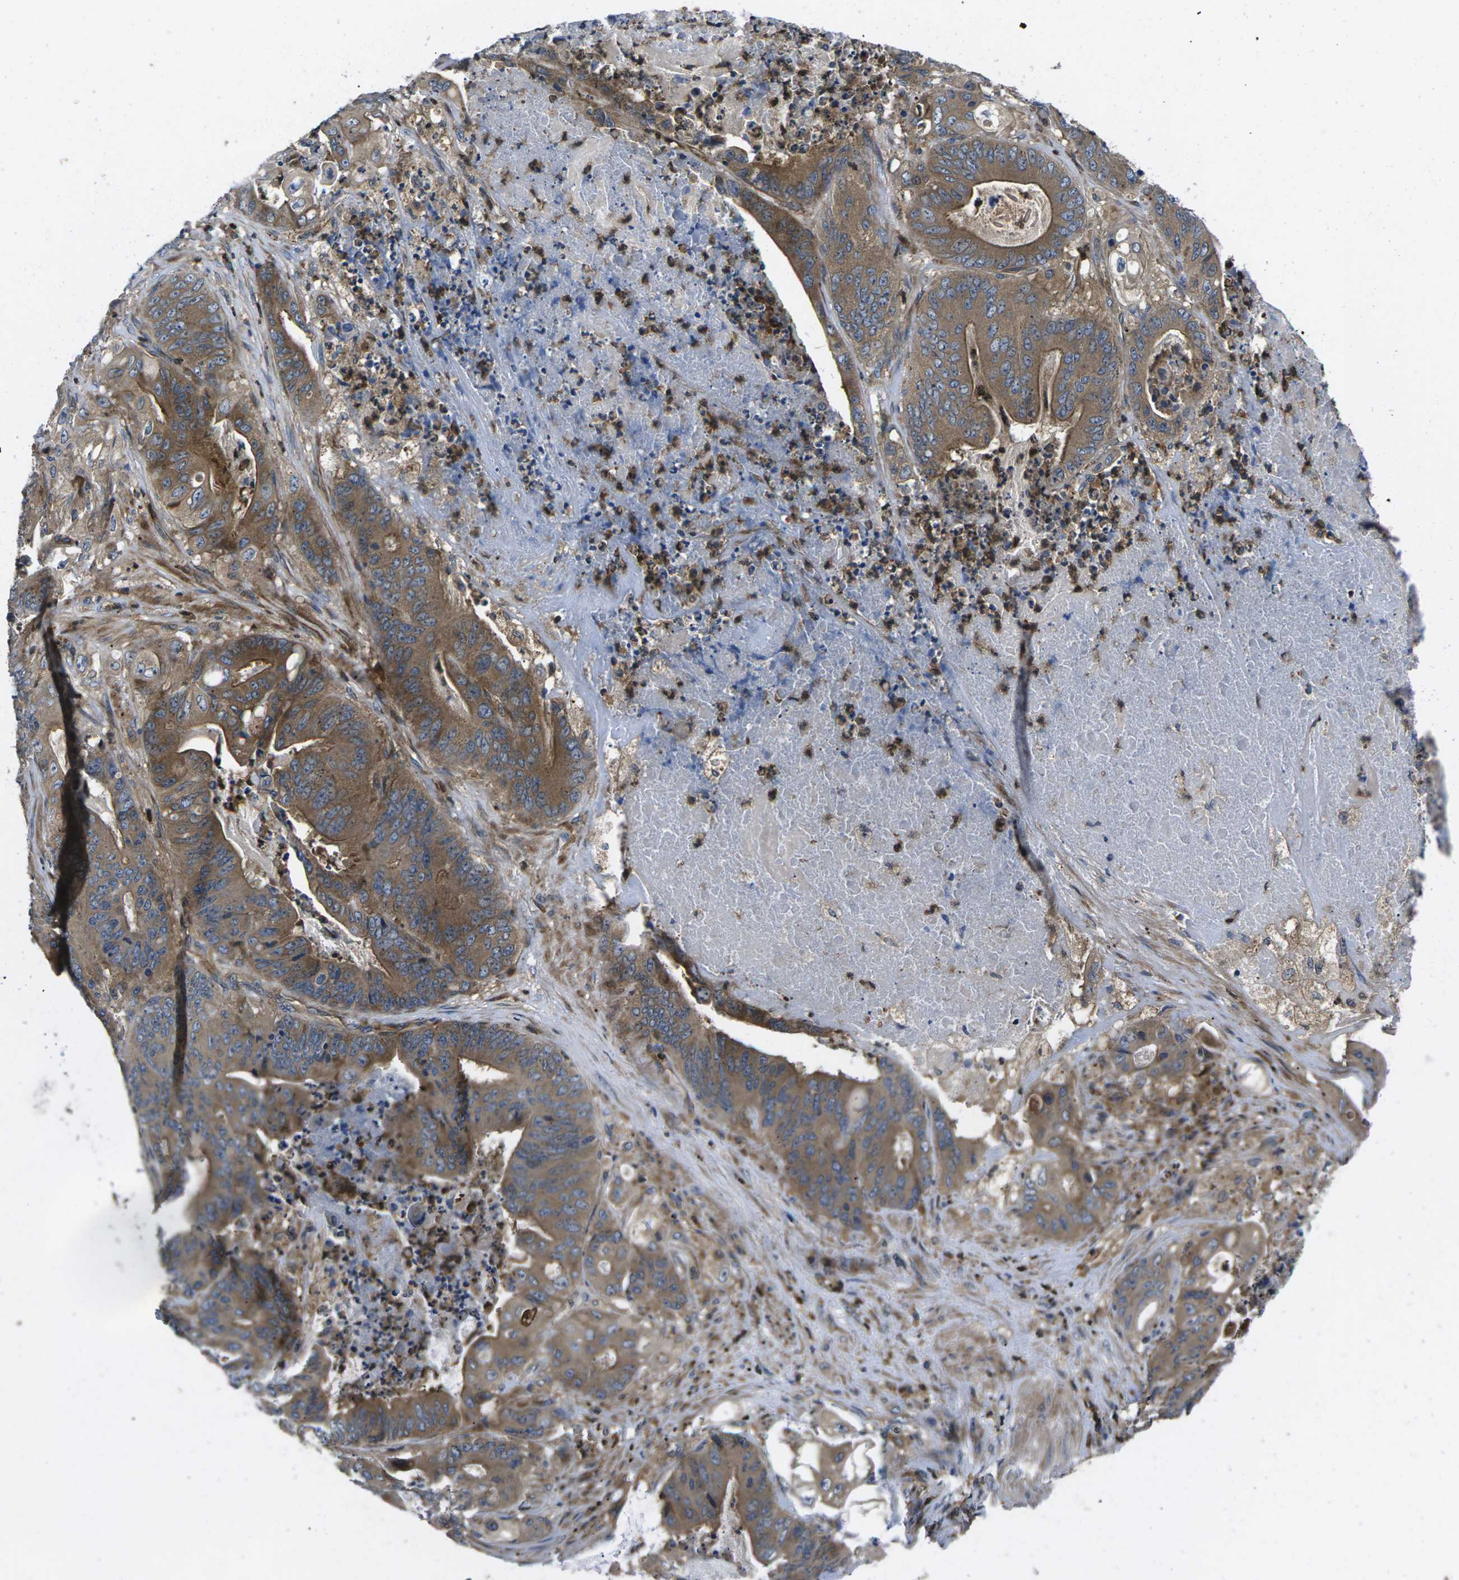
{"staining": {"intensity": "moderate", "quantity": ">75%", "location": "cytoplasmic/membranous"}, "tissue": "stomach cancer", "cell_type": "Tumor cells", "image_type": "cancer", "snomed": [{"axis": "morphology", "description": "Adenocarcinoma, NOS"}, {"axis": "topography", "description": "Stomach"}], "caption": "DAB immunohistochemical staining of adenocarcinoma (stomach) shows moderate cytoplasmic/membranous protein positivity in about >75% of tumor cells. (DAB IHC, brown staining for protein, blue staining for nuclei).", "gene": "PLCE1", "patient": {"sex": "female", "age": 73}}